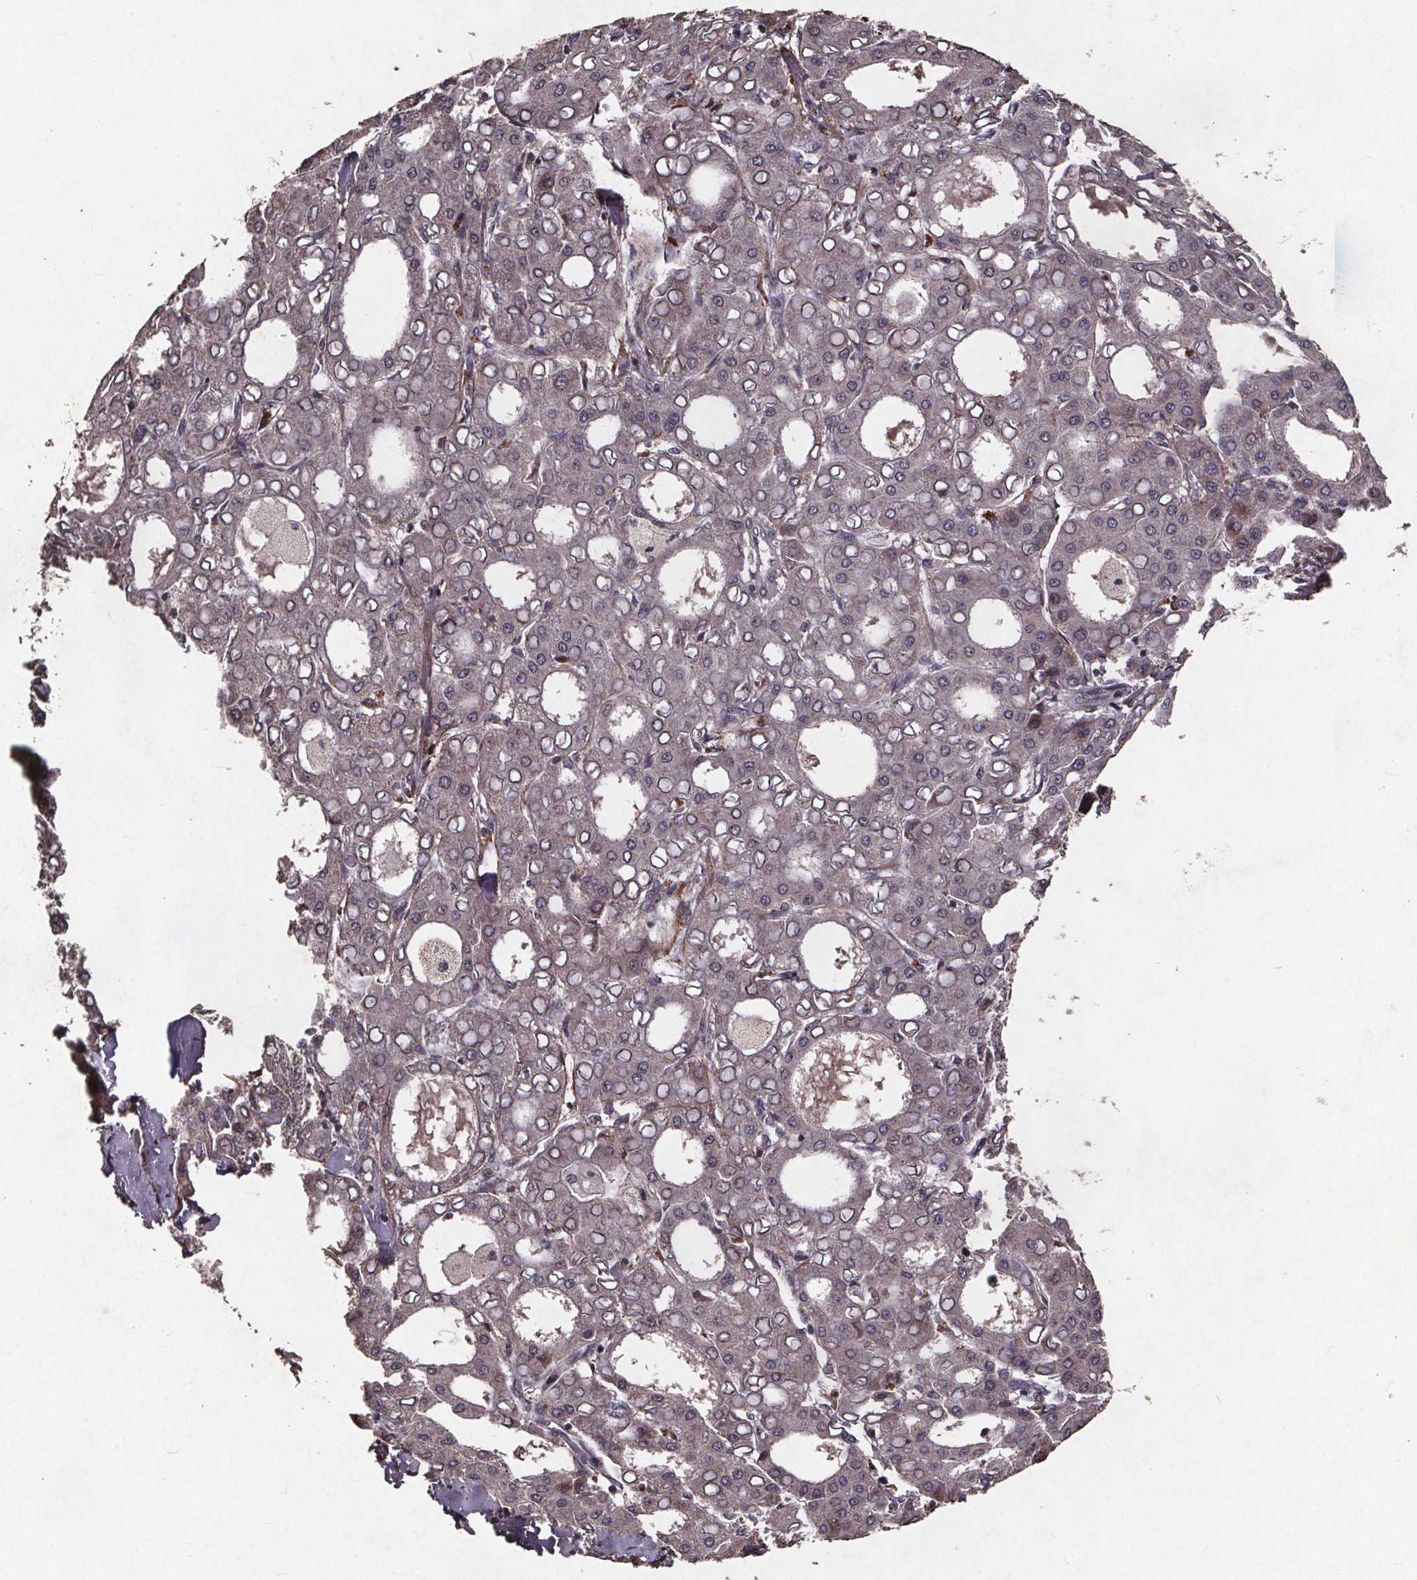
{"staining": {"intensity": "negative", "quantity": "none", "location": "none"}, "tissue": "liver cancer", "cell_type": "Tumor cells", "image_type": "cancer", "snomed": [{"axis": "morphology", "description": "Carcinoma, Hepatocellular, NOS"}, {"axis": "topography", "description": "Liver"}], "caption": "The photomicrograph demonstrates no significant staining in tumor cells of hepatocellular carcinoma (liver).", "gene": "GPX3", "patient": {"sex": "male", "age": 65}}